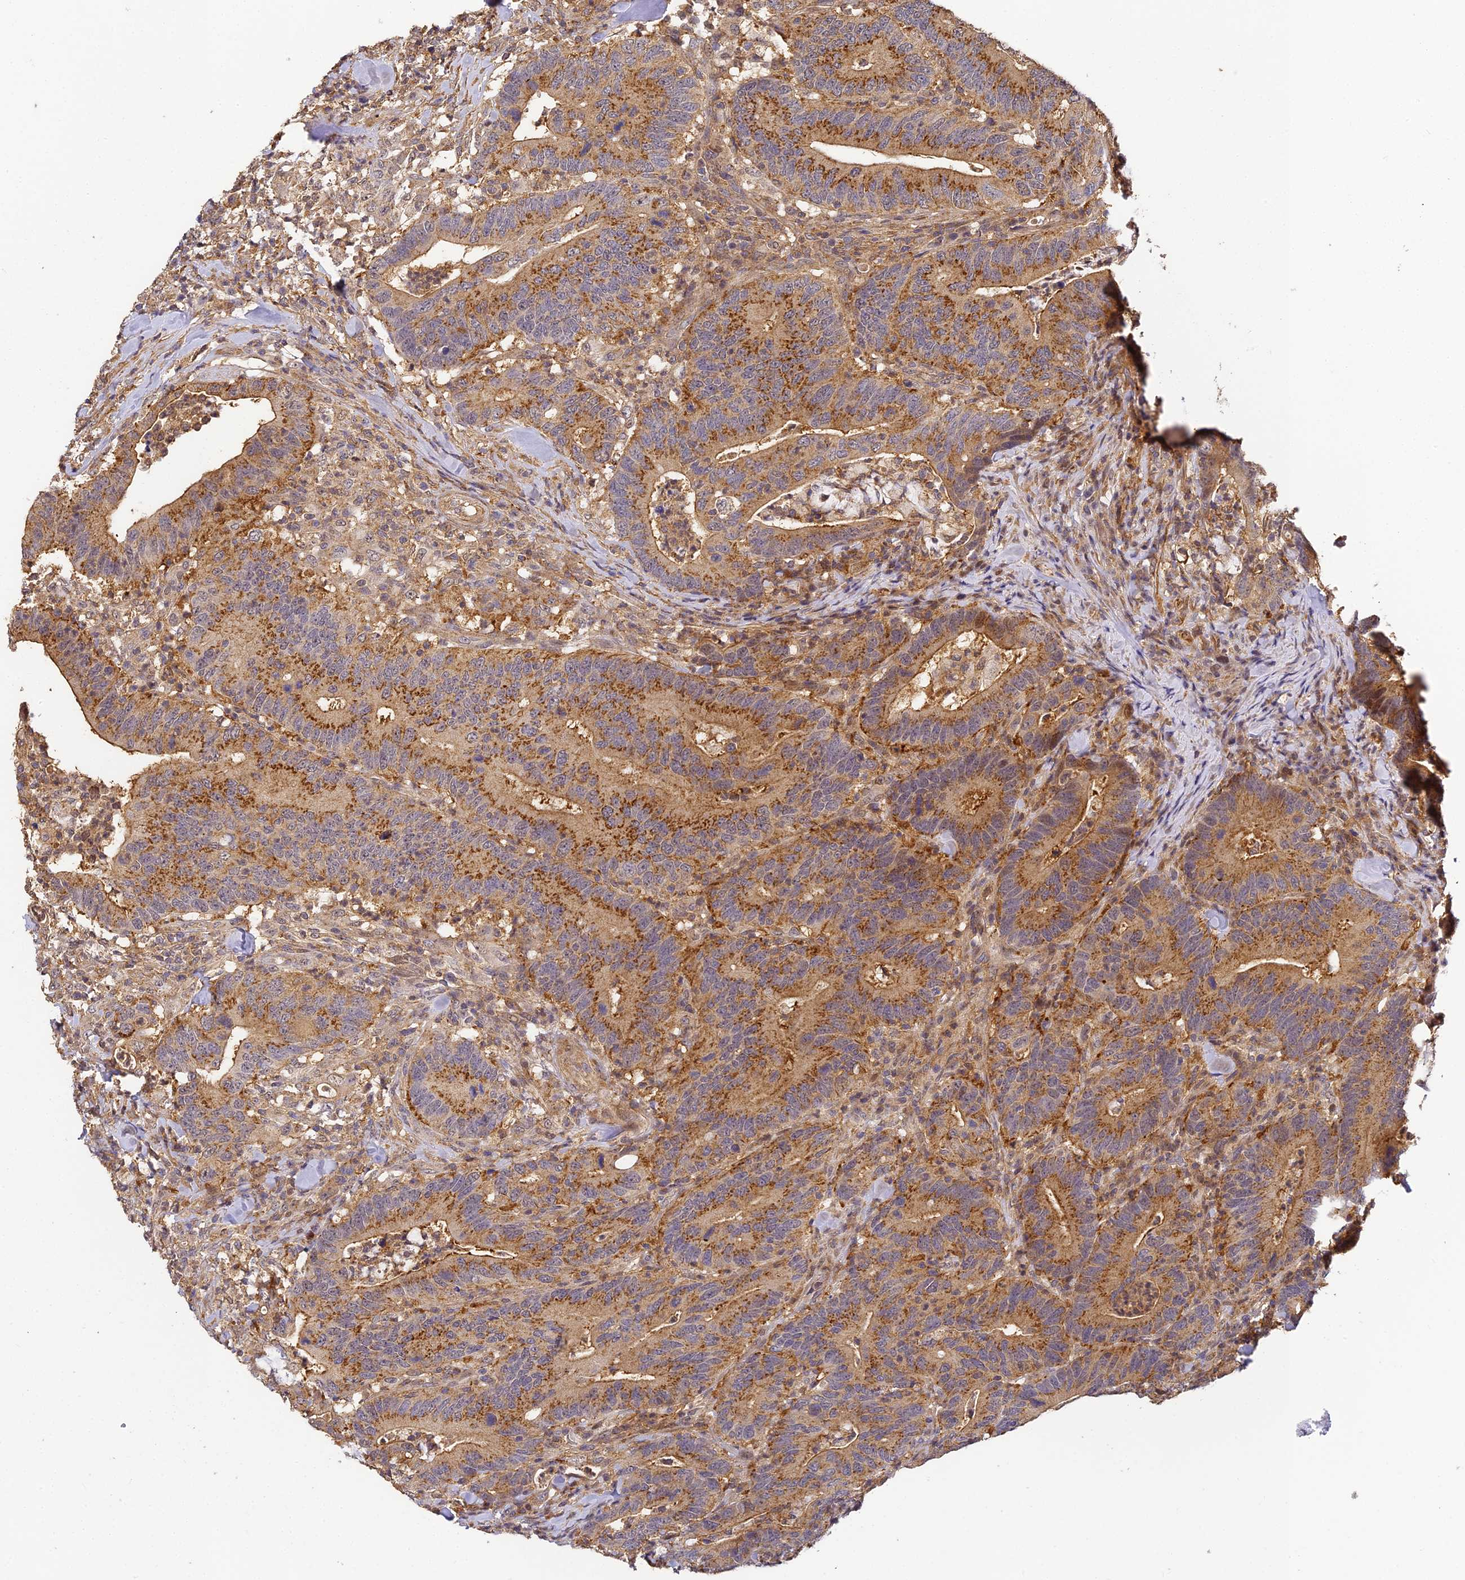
{"staining": {"intensity": "strong", "quantity": ">75%", "location": "cytoplasmic/membranous"}, "tissue": "colorectal cancer", "cell_type": "Tumor cells", "image_type": "cancer", "snomed": [{"axis": "morphology", "description": "Adenocarcinoma, NOS"}, {"axis": "topography", "description": "Colon"}], "caption": "Protein expression analysis of human colorectal cancer (adenocarcinoma) reveals strong cytoplasmic/membranous staining in approximately >75% of tumor cells.", "gene": "ZNF443", "patient": {"sex": "female", "age": 66}}